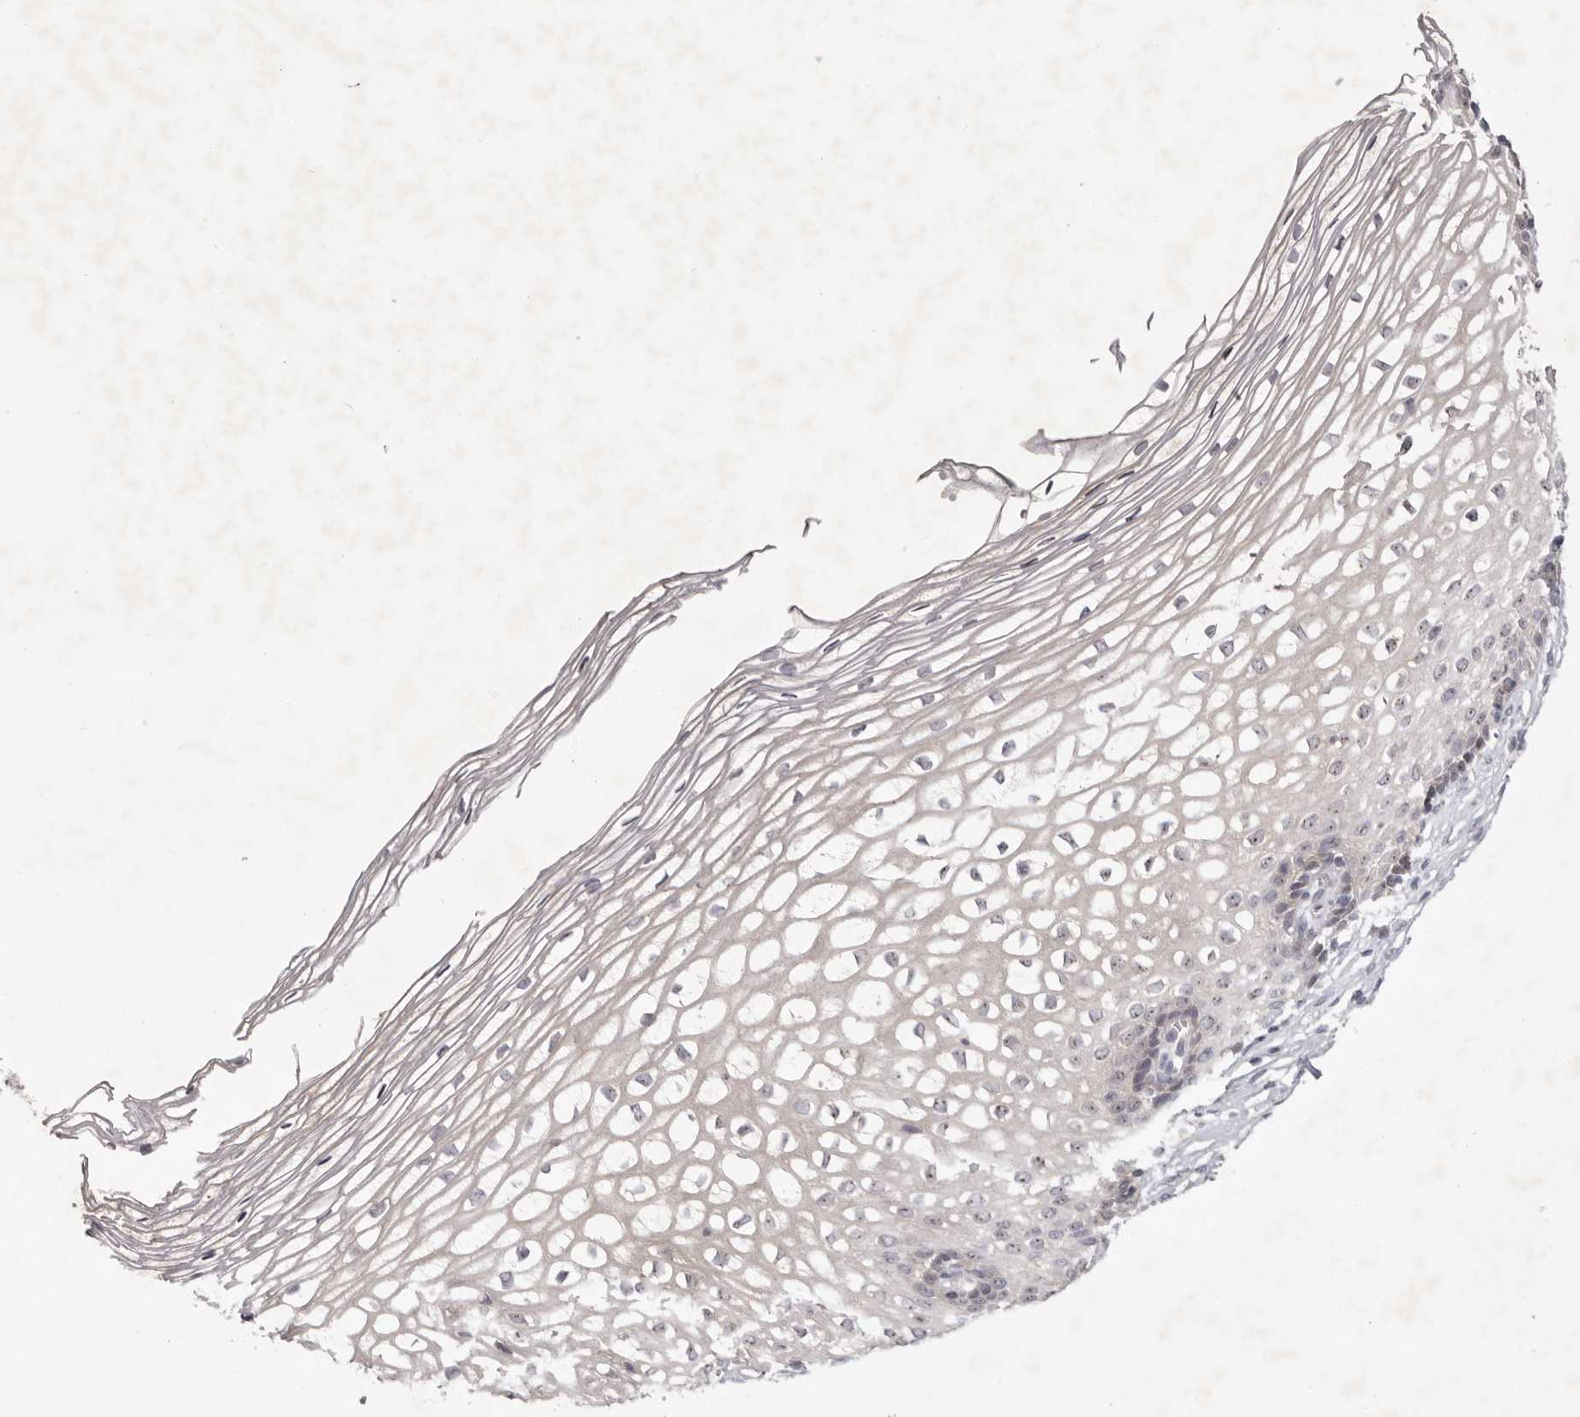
{"staining": {"intensity": "negative", "quantity": "none", "location": "none"}, "tissue": "cervix", "cell_type": "Glandular cells", "image_type": "normal", "snomed": [{"axis": "morphology", "description": "Normal tissue, NOS"}, {"axis": "topography", "description": "Cervix"}], "caption": "Immunohistochemistry photomicrograph of benign human cervix stained for a protein (brown), which reveals no positivity in glandular cells.", "gene": "TADA1", "patient": {"sex": "female", "age": 27}}